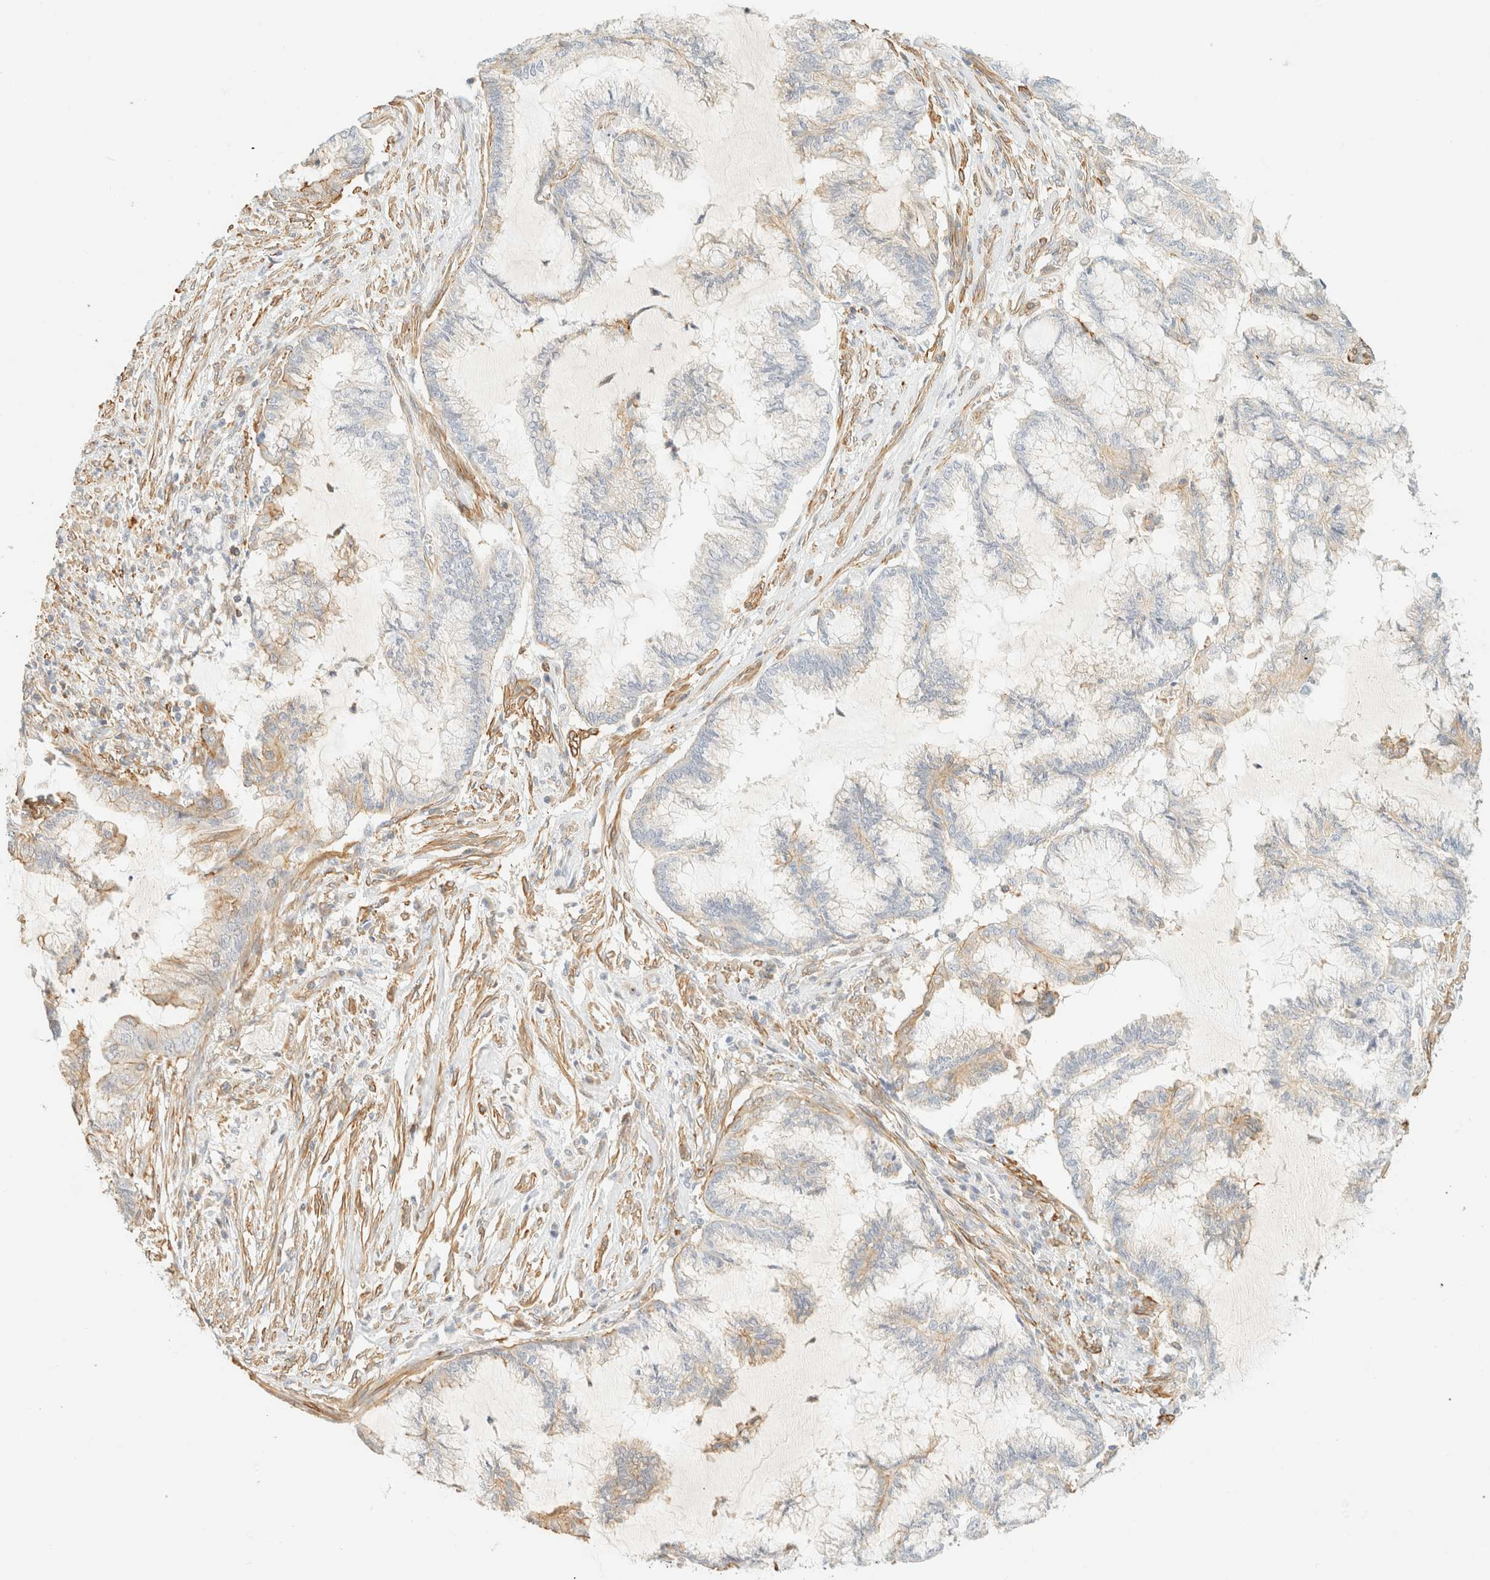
{"staining": {"intensity": "weak", "quantity": "25%-75%", "location": "cytoplasmic/membranous"}, "tissue": "endometrial cancer", "cell_type": "Tumor cells", "image_type": "cancer", "snomed": [{"axis": "morphology", "description": "Adenocarcinoma, NOS"}, {"axis": "topography", "description": "Endometrium"}], "caption": "A brown stain labels weak cytoplasmic/membranous staining of a protein in endometrial cancer tumor cells. (DAB IHC, brown staining for protein, blue staining for nuclei).", "gene": "OTOP2", "patient": {"sex": "female", "age": 86}}